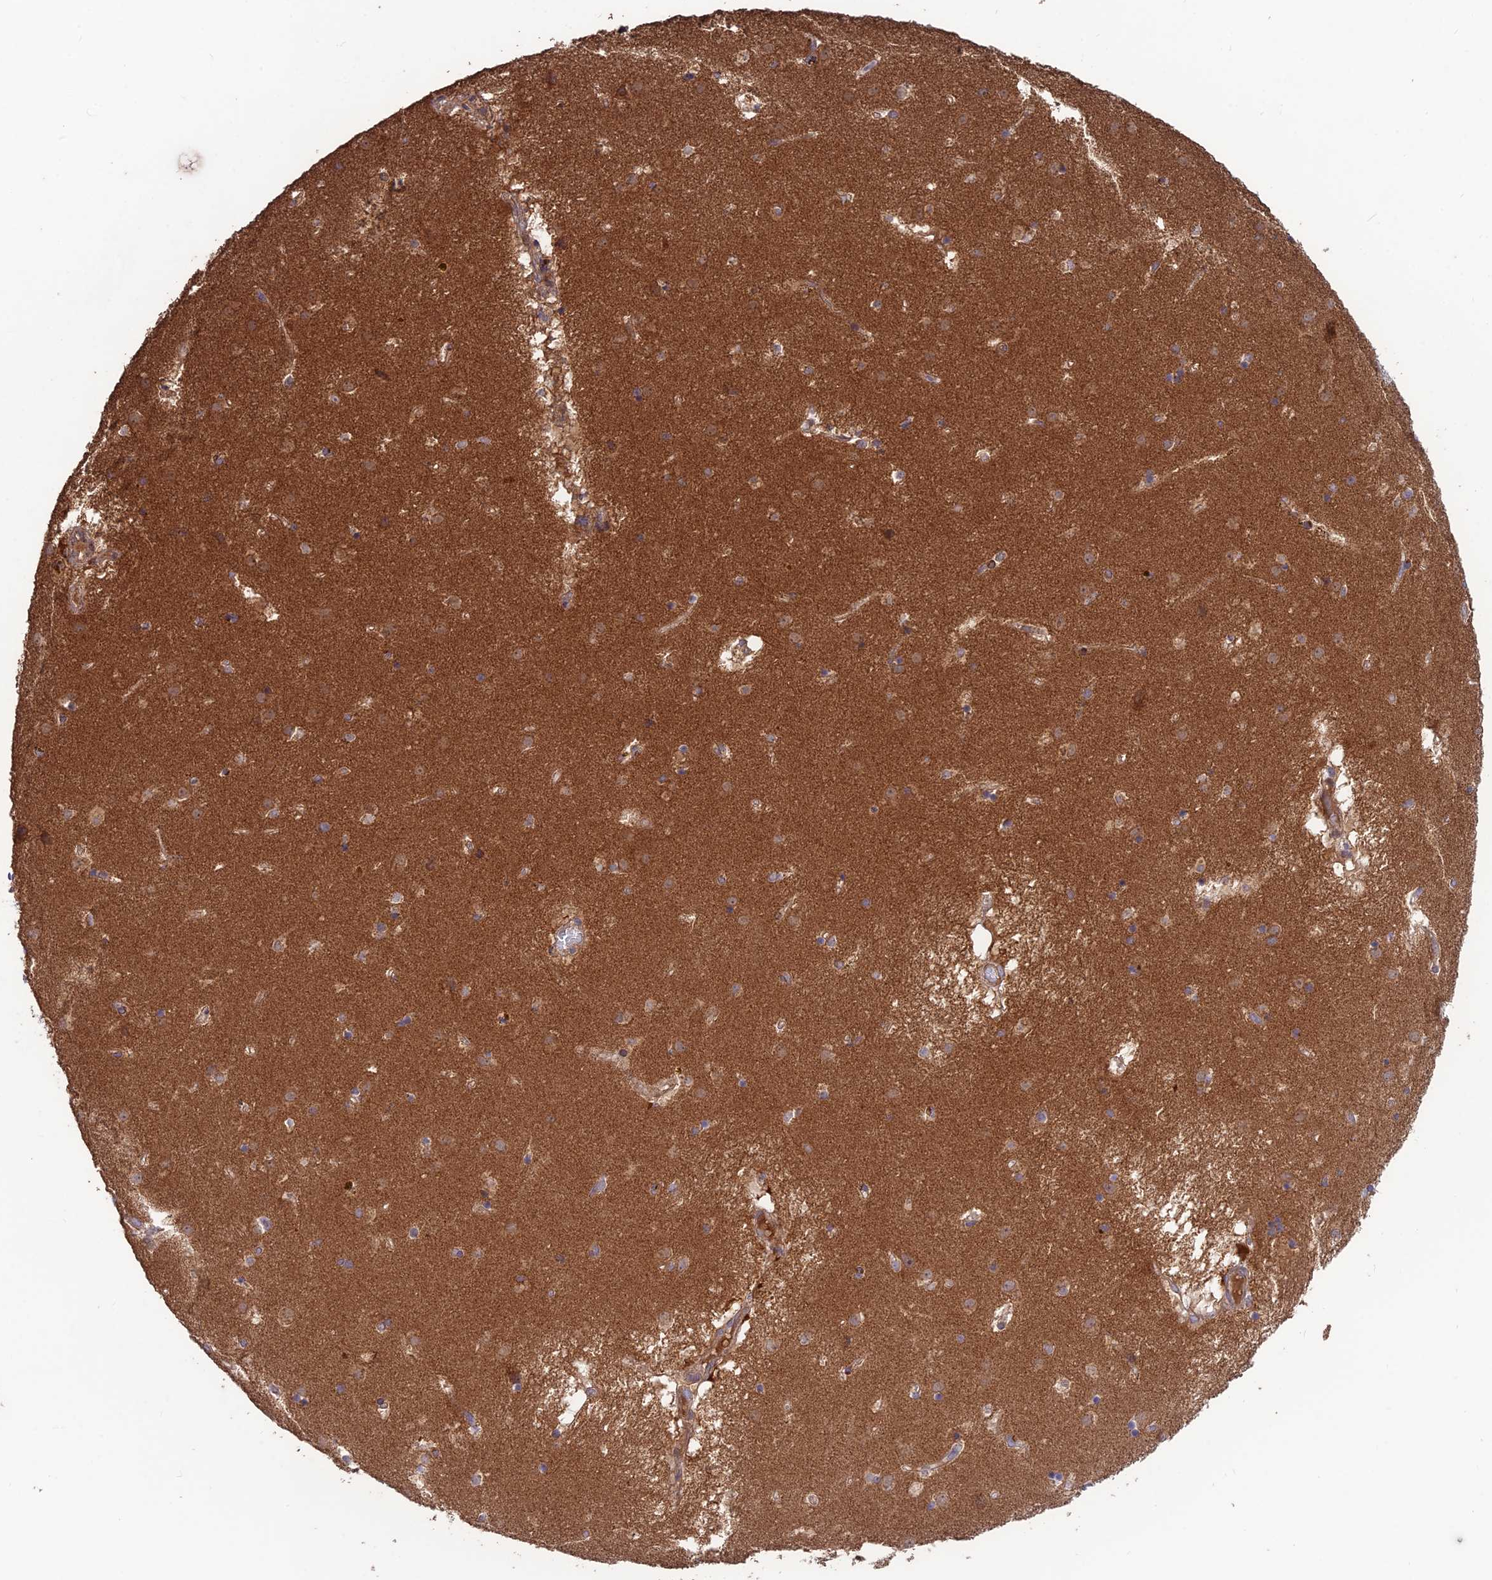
{"staining": {"intensity": "weak", "quantity": "<25%", "location": "cytoplasmic/membranous"}, "tissue": "caudate", "cell_type": "Glial cells", "image_type": "normal", "snomed": [{"axis": "morphology", "description": "Normal tissue, NOS"}, {"axis": "topography", "description": "Lateral ventricle wall"}], "caption": "Immunohistochemical staining of benign caudate displays no significant expression in glial cells.", "gene": "SHISA5", "patient": {"sex": "male", "age": 70}}